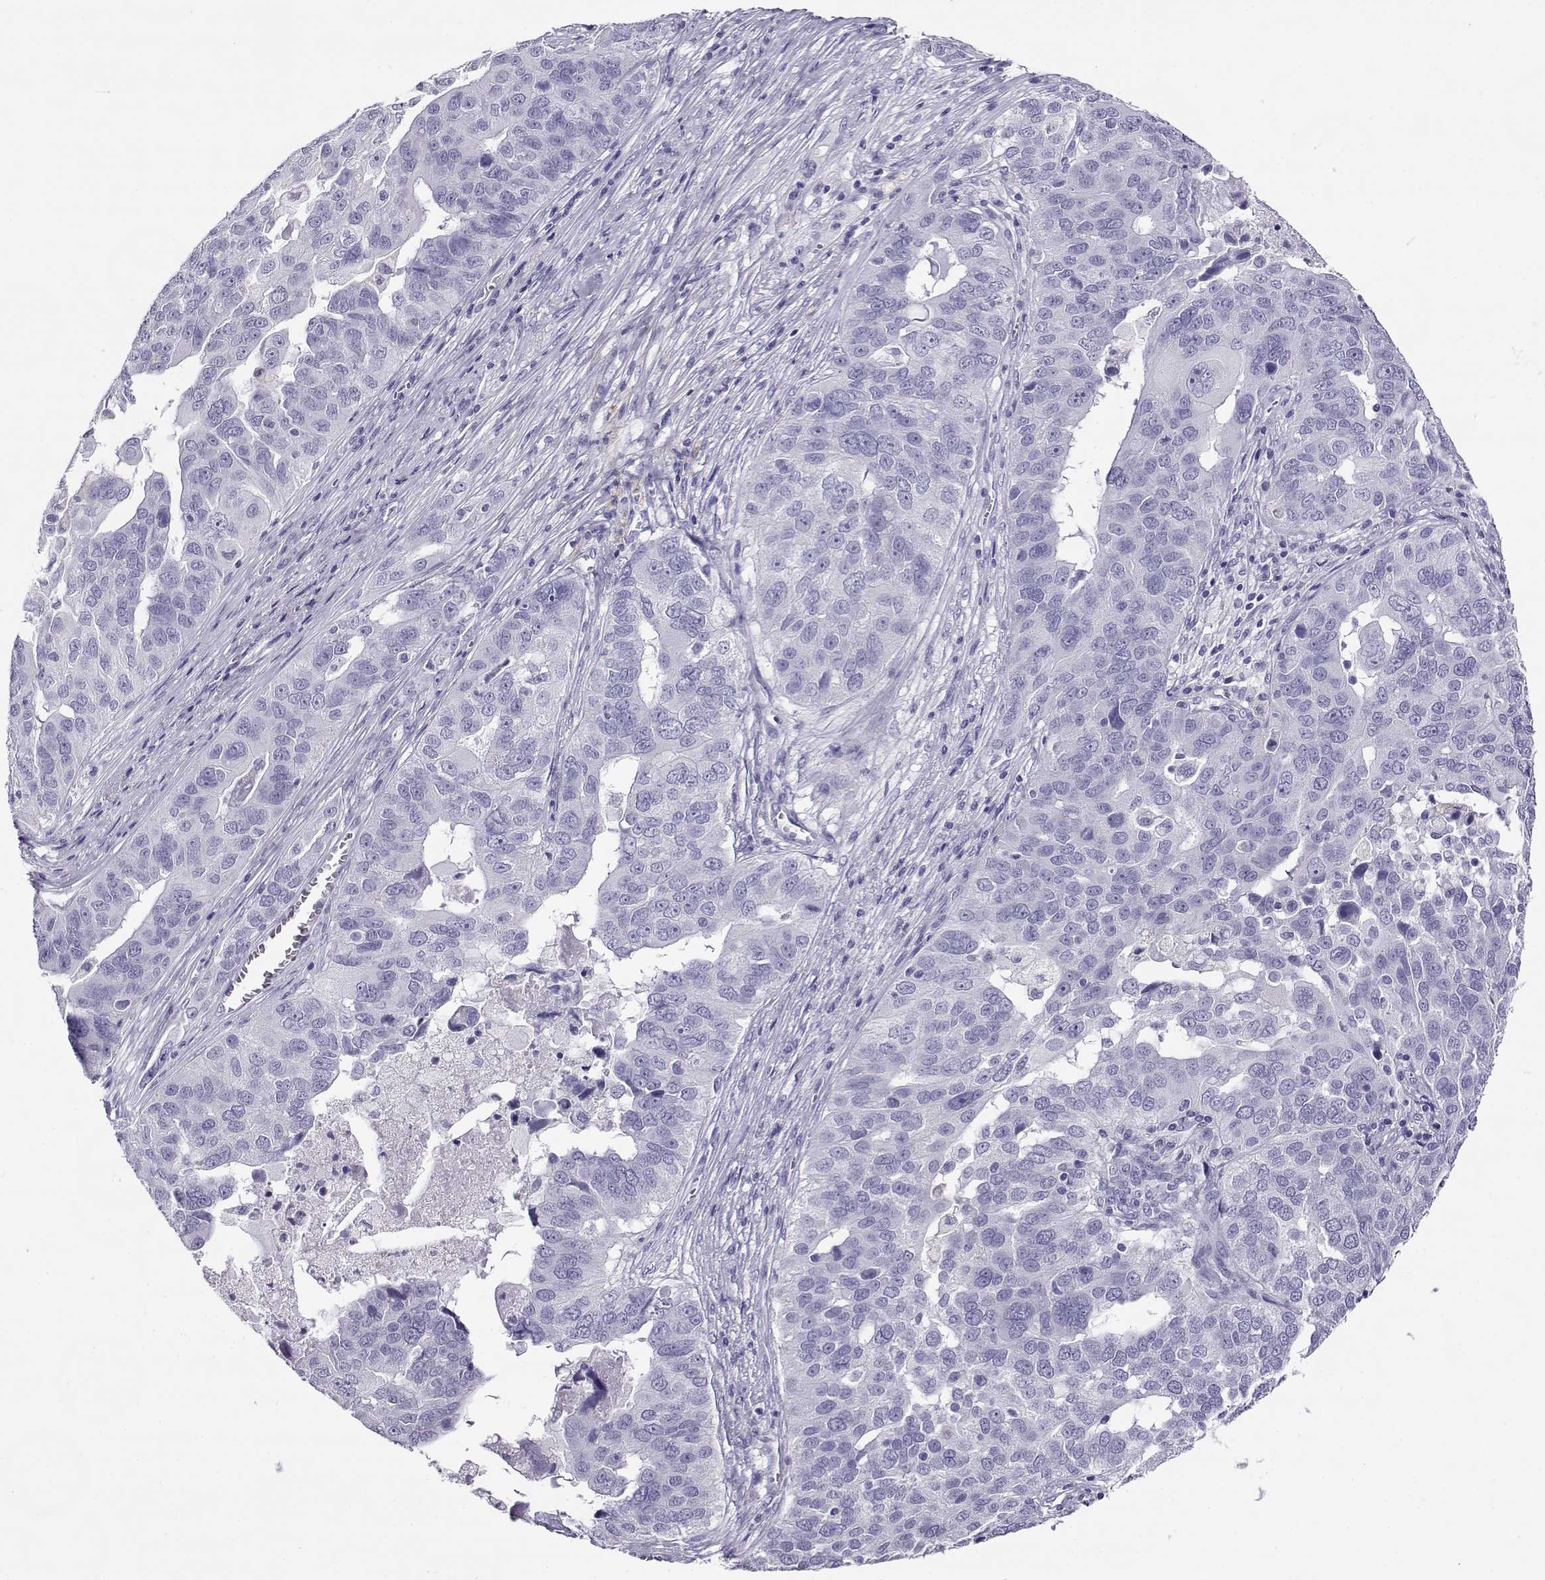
{"staining": {"intensity": "negative", "quantity": "none", "location": "none"}, "tissue": "ovarian cancer", "cell_type": "Tumor cells", "image_type": "cancer", "snomed": [{"axis": "morphology", "description": "Carcinoma, endometroid"}, {"axis": "topography", "description": "Soft tissue"}, {"axis": "topography", "description": "Ovary"}], "caption": "Tumor cells show no significant staining in ovarian endometroid carcinoma.", "gene": "RHOXF2", "patient": {"sex": "female", "age": 52}}